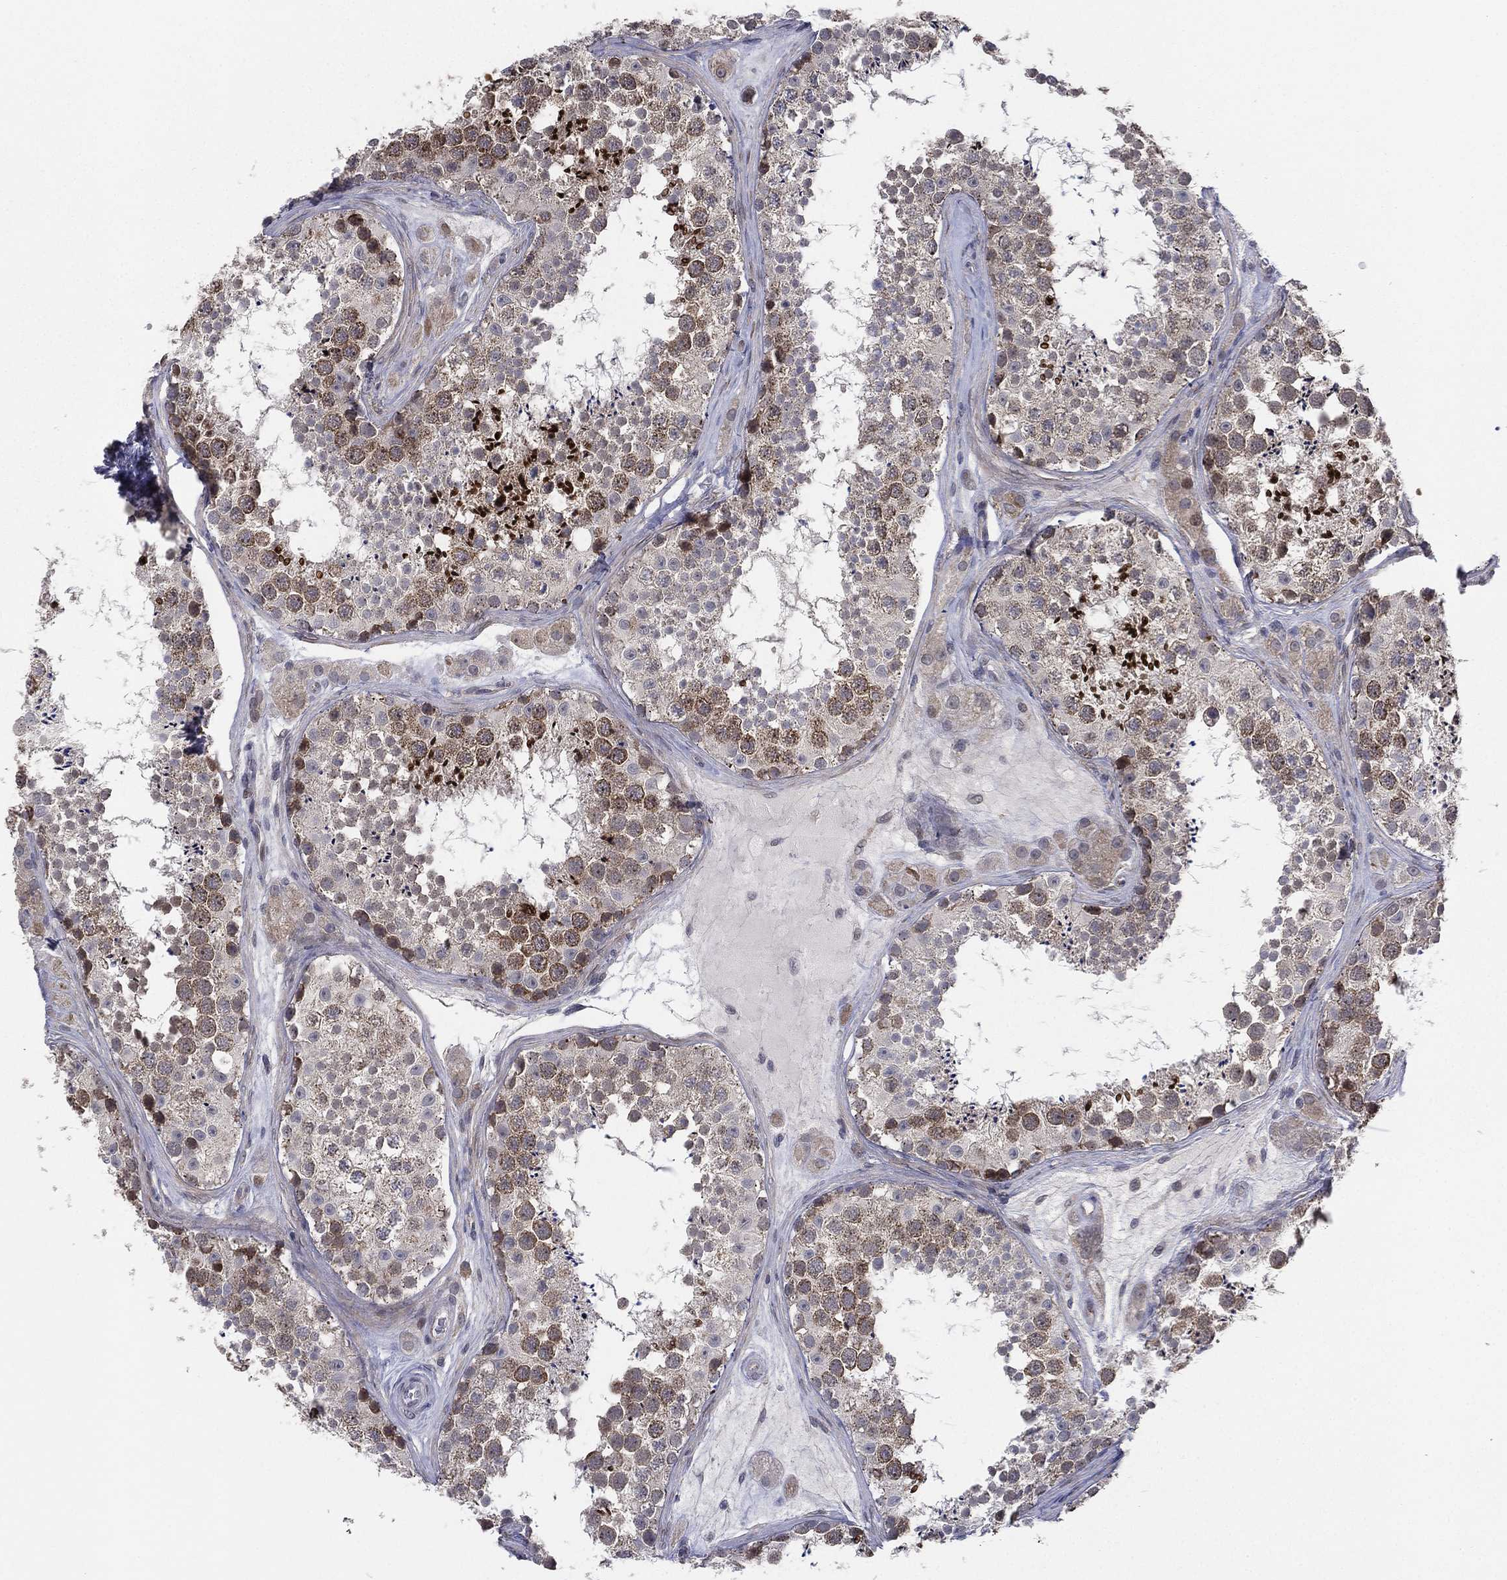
{"staining": {"intensity": "strong", "quantity": "<25%", "location": "cytoplasmic/membranous,nuclear"}, "tissue": "testis", "cell_type": "Cells in seminiferous ducts", "image_type": "normal", "snomed": [{"axis": "morphology", "description": "Normal tissue, NOS"}, {"axis": "topography", "description": "Testis"}], "caption": "This photomicrograph exhibits immunohistochemistry (IHC) staining of normal testis, with medium strong cytoplasmic/membranous,nuclear positivity in about <25% of cells in seminiferous ducts.", "gene": "KAT14", "patient": {"sex": "male", "age": 41}}